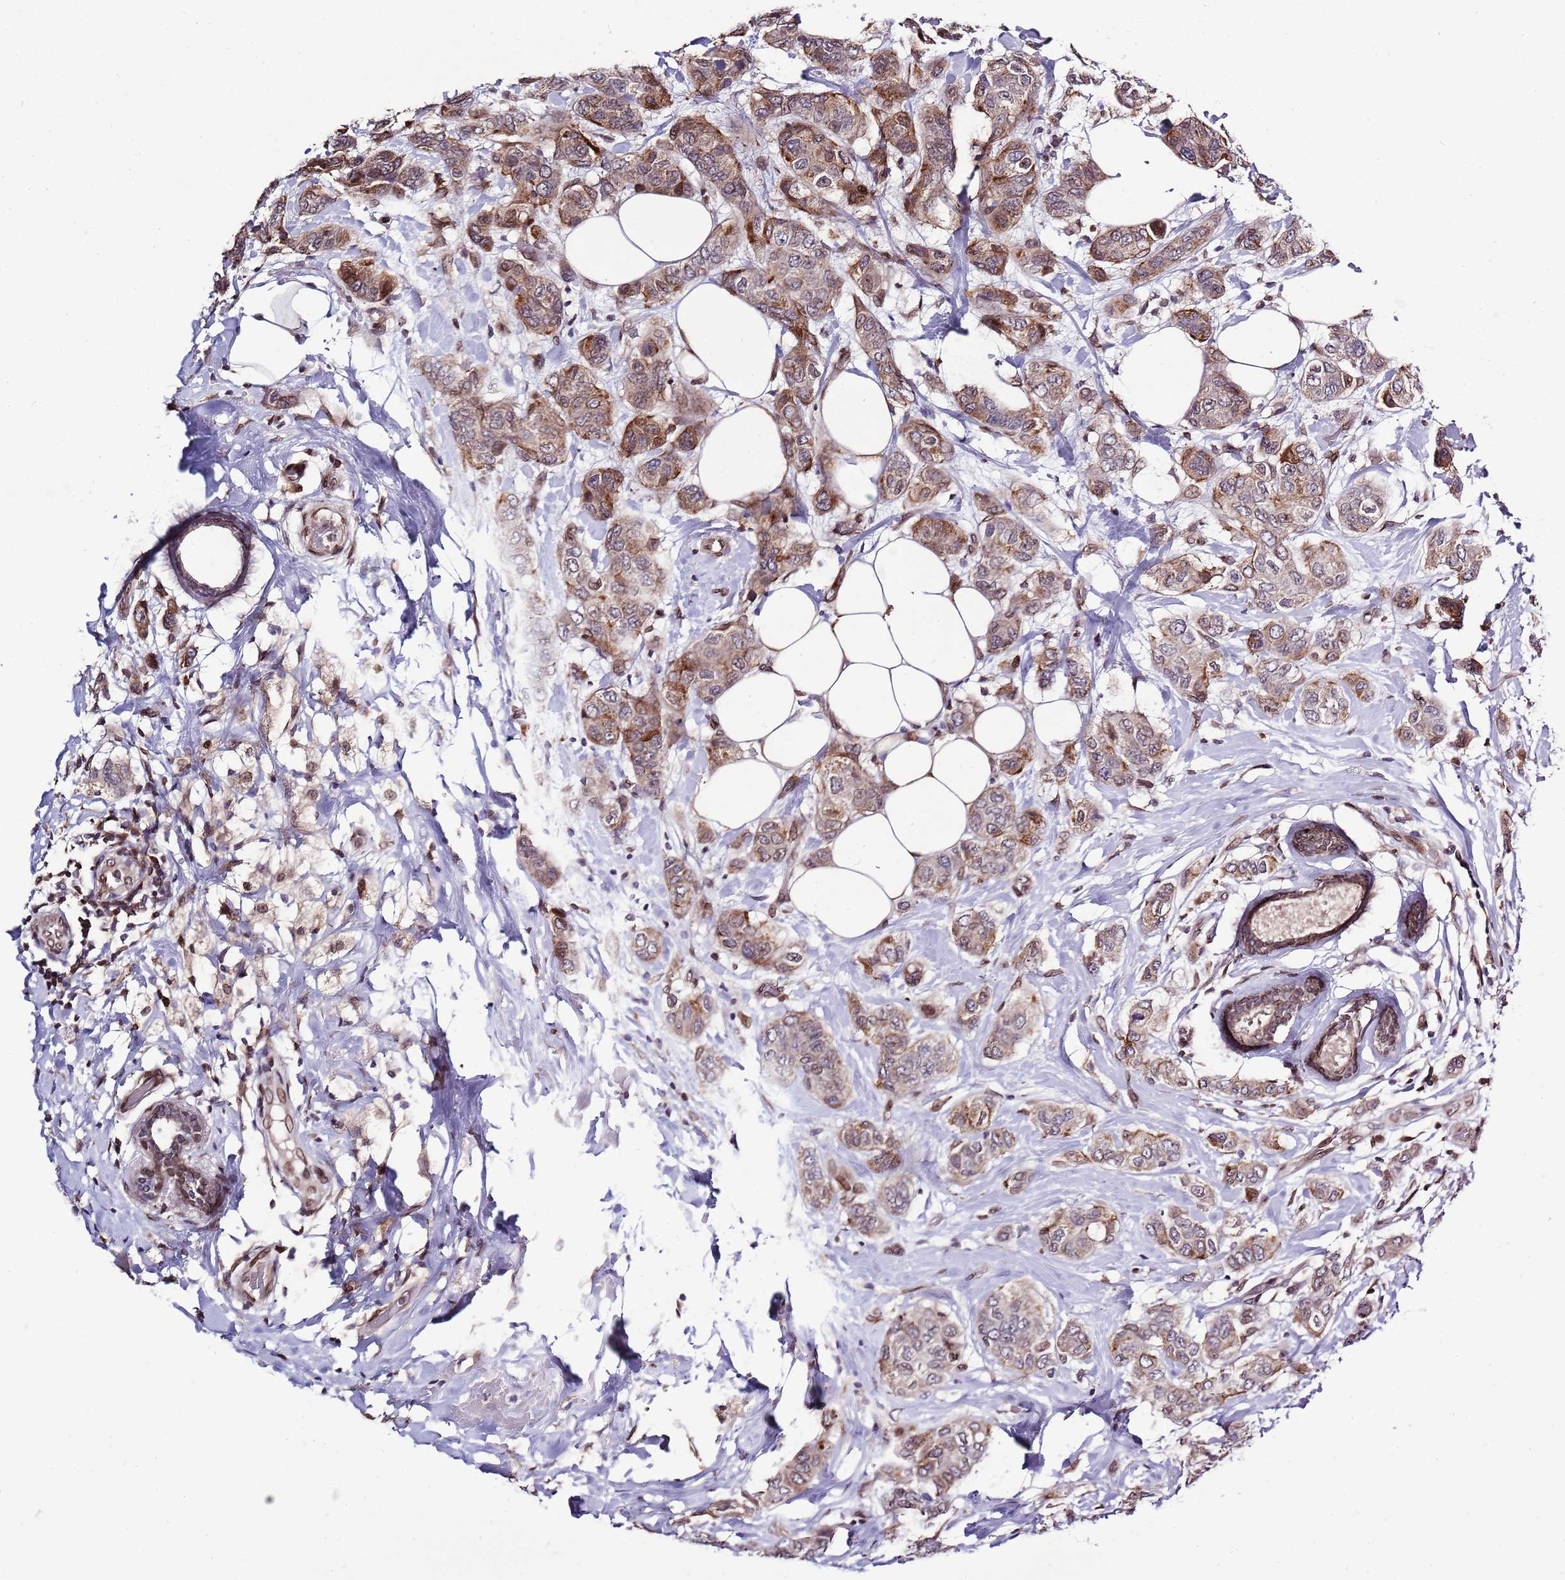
{"staining": {"intensity": "moderate", "quantity": "25%-75%", "location": "cytoplasmic/membranous,nuclear"}, "tissue": "breast cancer", "cell_type": "Tumor cells", "image_type": "cancer", "snomed": [{"axis": "morphology", "description": "Lobular carcinoma"}, {"axis": "topography", "description": "Breast"}], "caption": "Tumor cells demonstrate medium levels of moderate cytoplasmic/membranous and nuclear expression in approximately 25%-75% of cells in human breast cancer.", "gene": "ZNF665", "patient": {"sex": "female", "age": 51}}